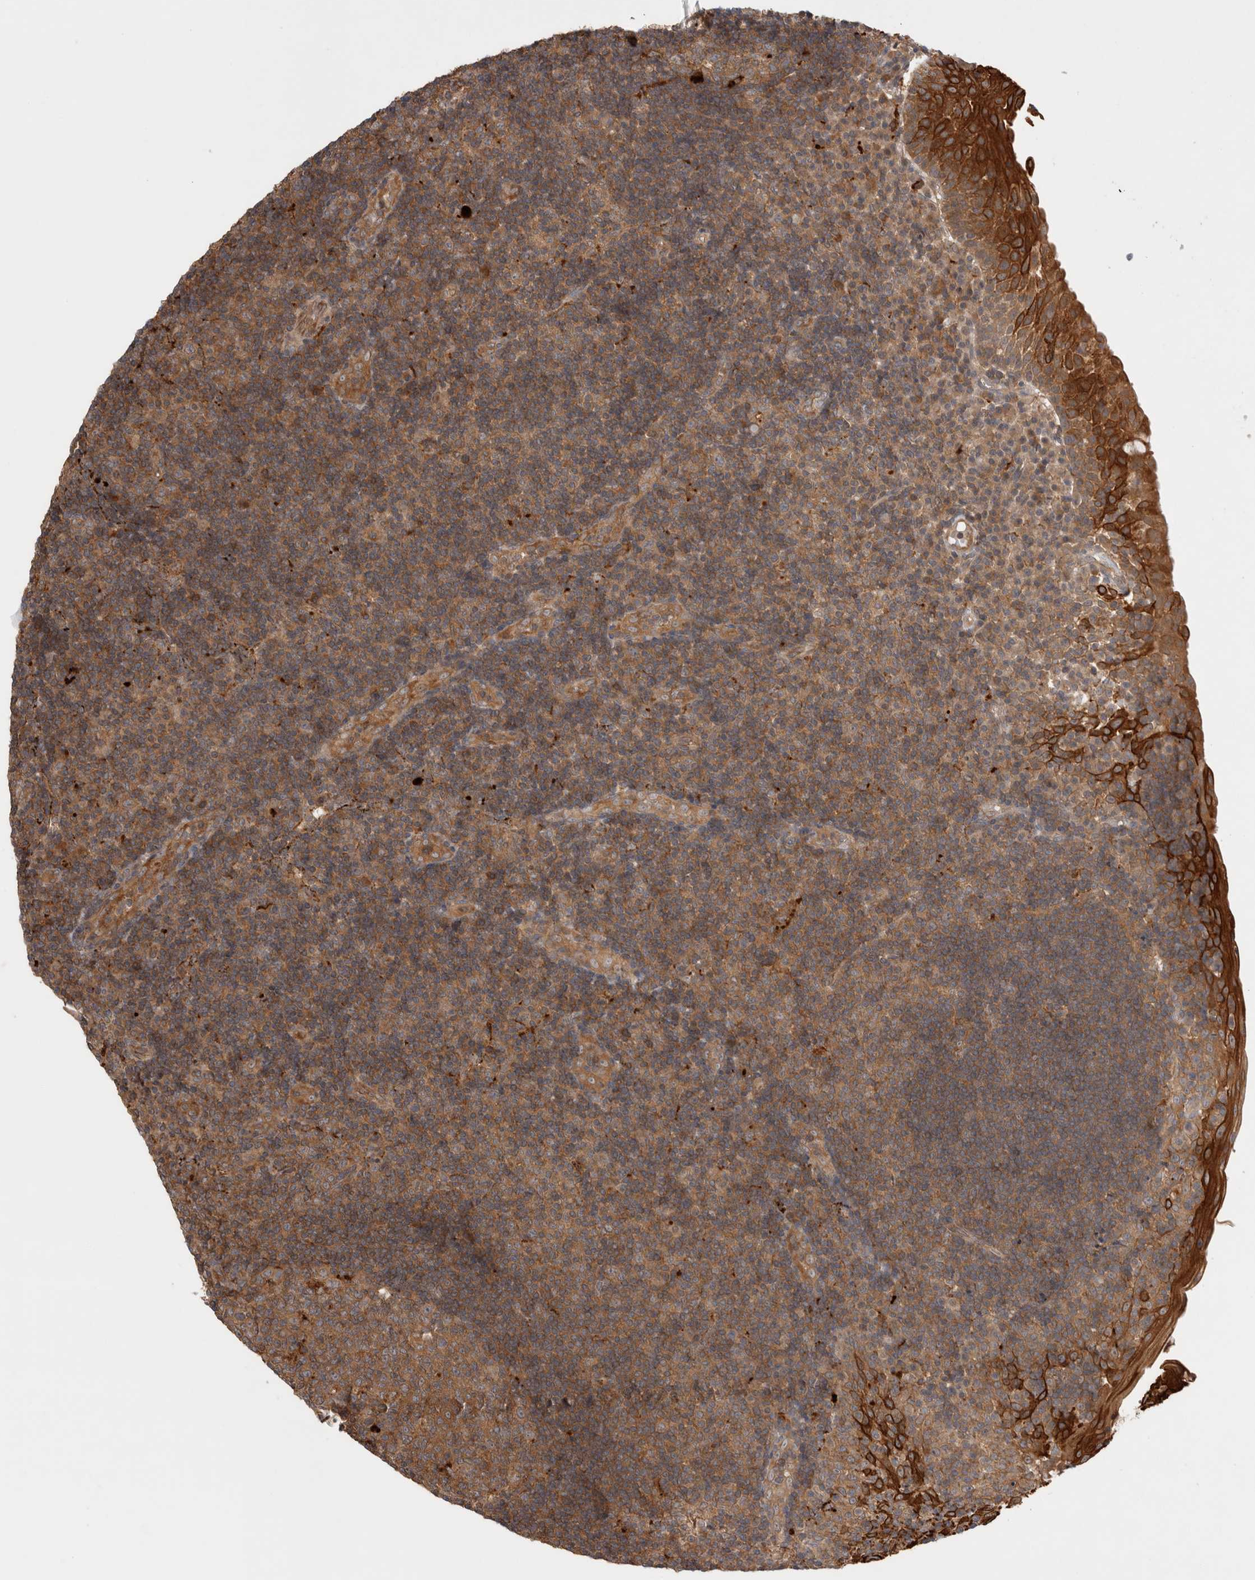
{"staining": {"intensity": "moderate", "quantity": ">75%", "location": "cytoplasmic/membranous"}, "tissue": "tonsil", "cell_type": "Germinal center cells", "image_type": "normal", "snomed": [{"axis": "morphology", "description": "Normal tissue, NOS"}, {"axis": "topography", "description": "Tonsil"}], "caption": "Approximately >75% of germinal center cells in normal tonsil exhibit moderate cytoplasmic/membranous protein expression as visualized by brown immunohistochemical staining.", "gene": "VPS28", "patient": {"sex": "female", "age": 40}}